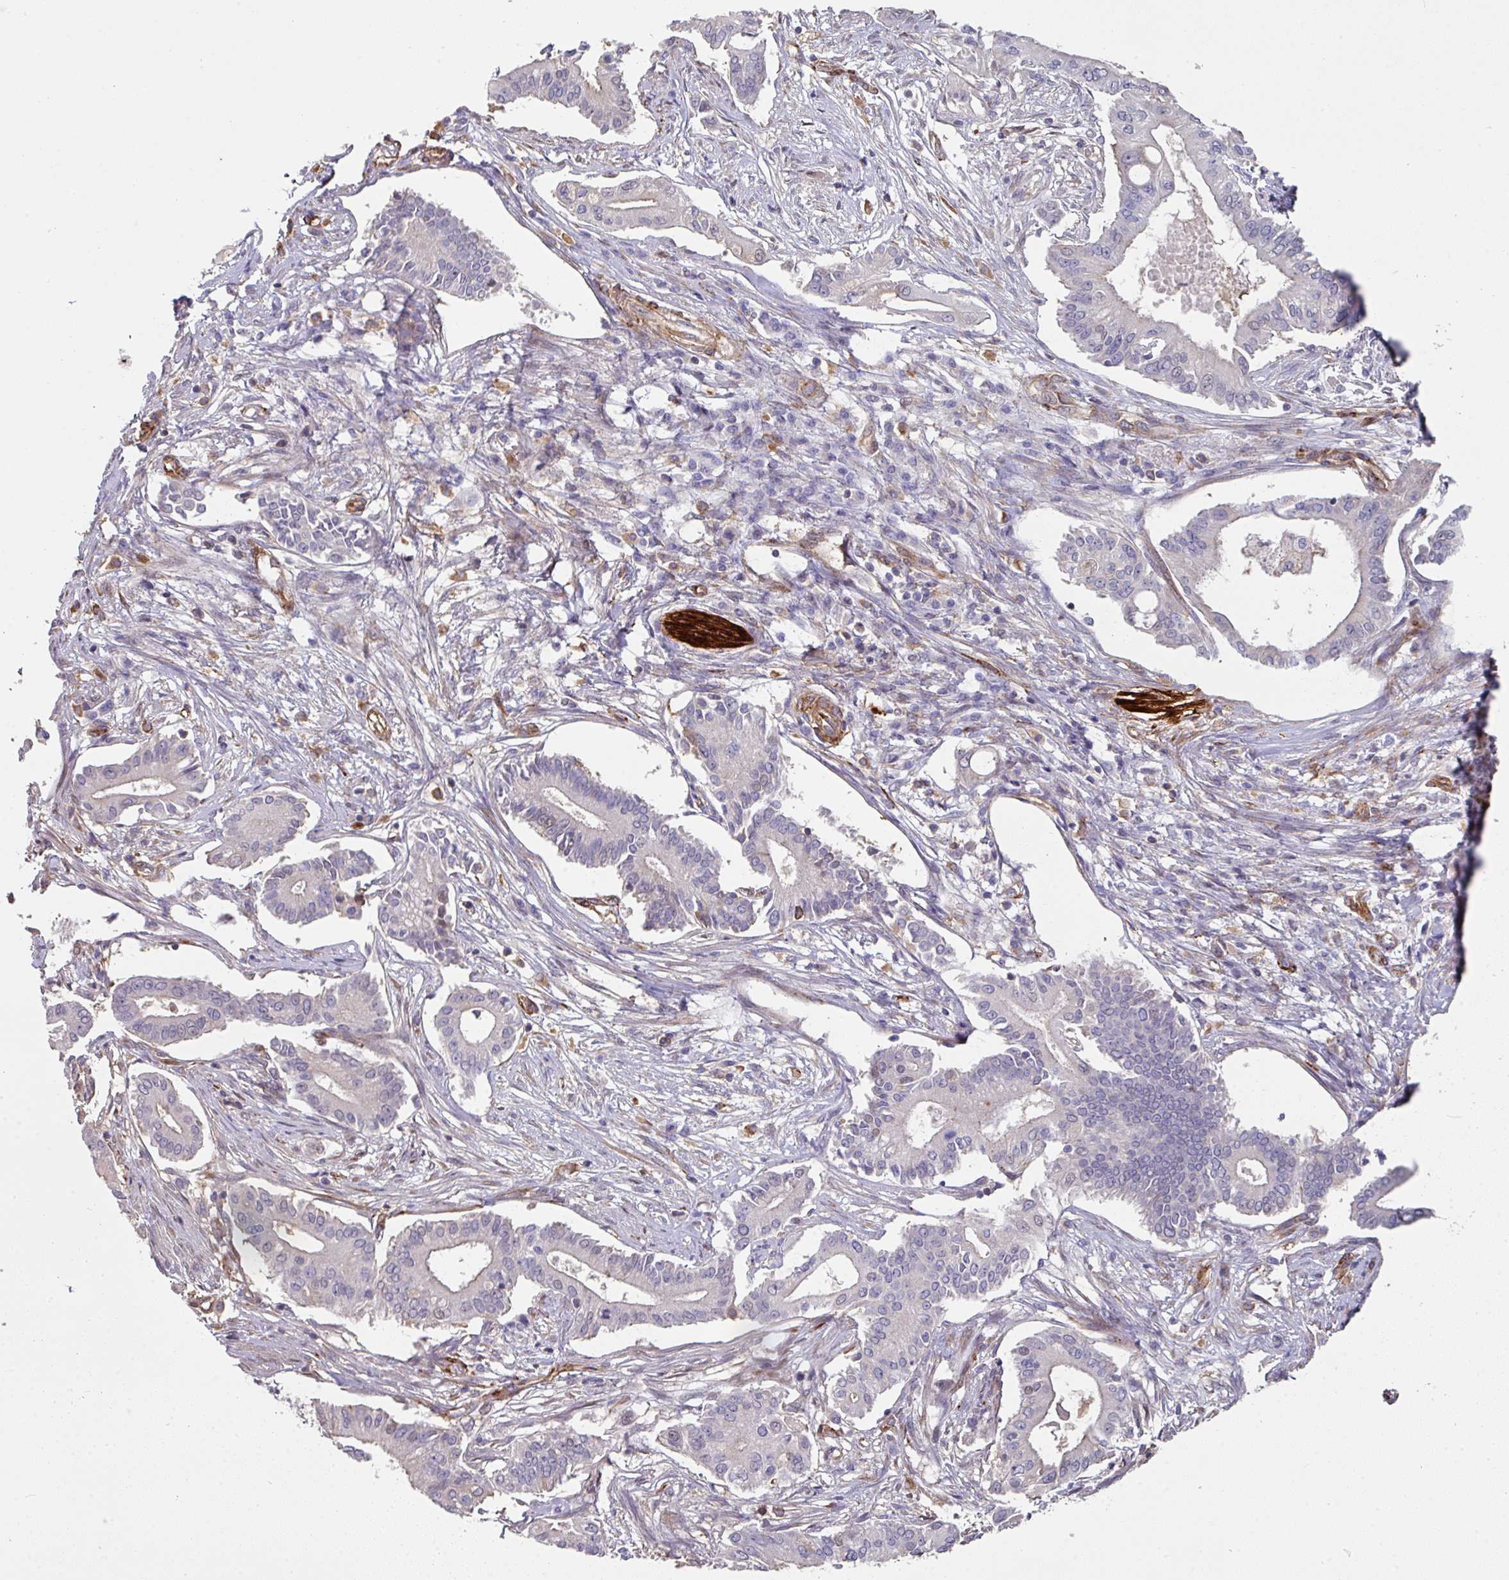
{"staining": {"intensity": "negative", "quantity": "none", "location": "none"}, "tissue": "pancreatic cancer", "cell_type": "Tumor cells", "image_type": "cancer", "snomed": [{"axis": "morphology", "description": "Adenocarcinoma, NOS"}, {"axis": "topography", "description": "Pancreas"}], "caption": "Protein analysis of adenocarcinoma (pancreatic) demonstrates no significant staining in tumor cells. Nuclei are stained in blue.", "gene": "BEND5", "patient": {"sex": "female", "age": 68}}